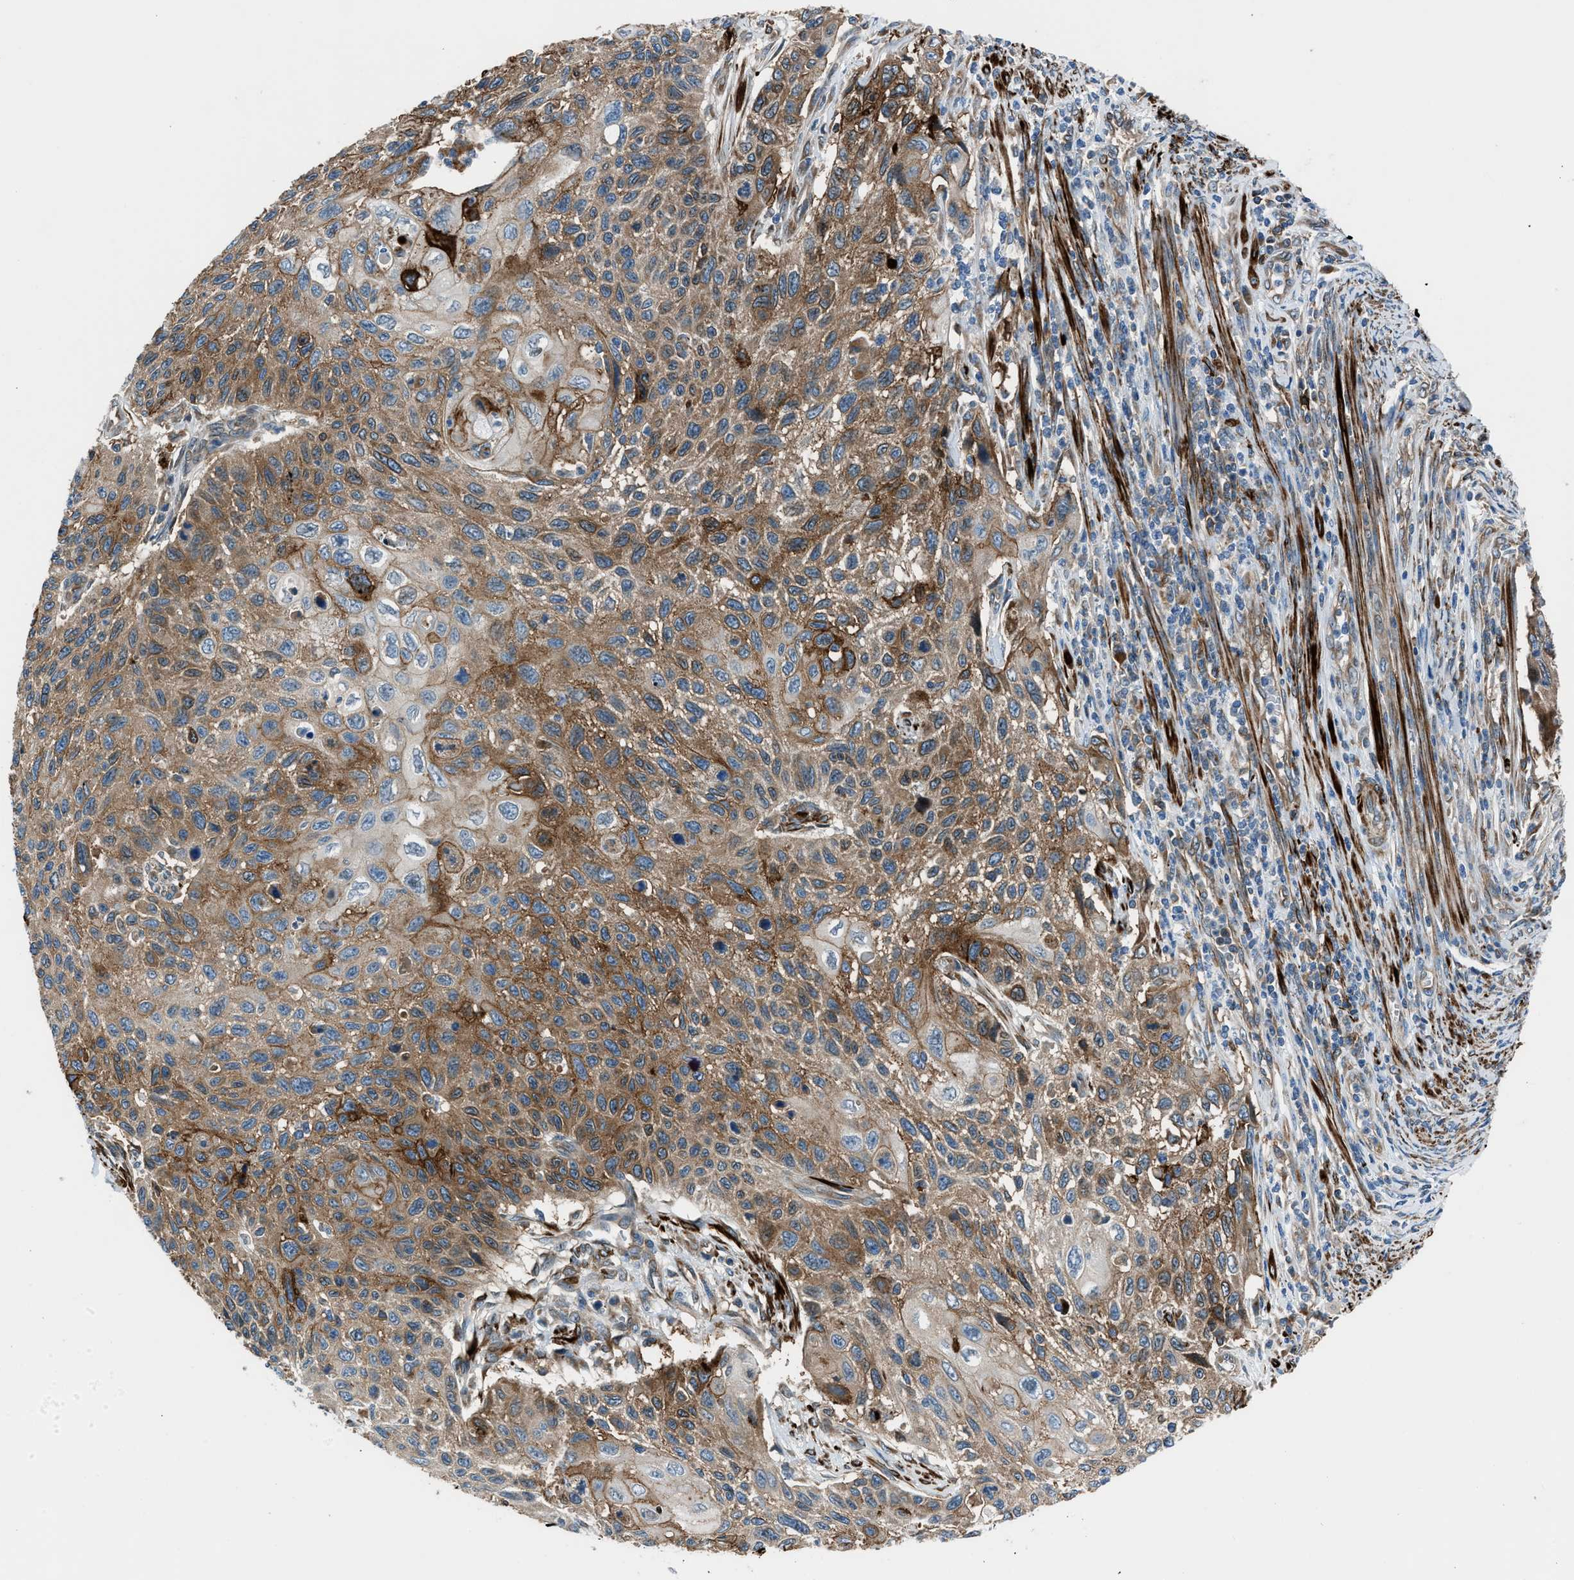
{"staining": {"intensity": "moderate", "quantity": ">75%", "location": "cytoplasmic/membranous"}, "tissue": "cervical cancer", "cell_type": "Tumor cells", "image_type": "cancer", "snomed": [{"axis": "morphology", "description": "Squamous cell carcinoma, NOS"}, {"axis": "topography", "description": "Cervix"}], "caption": "Protein staining of squamous cell carcinoma (cervical) tissue shows moderate cytoplasmic/membranous staining in approximately >75% of tumor cells. (Brightfield microscopy of DAB IHC at high magnification).", "gene": "LMBR1", "patient": {"sex": "female", "age": 70}}